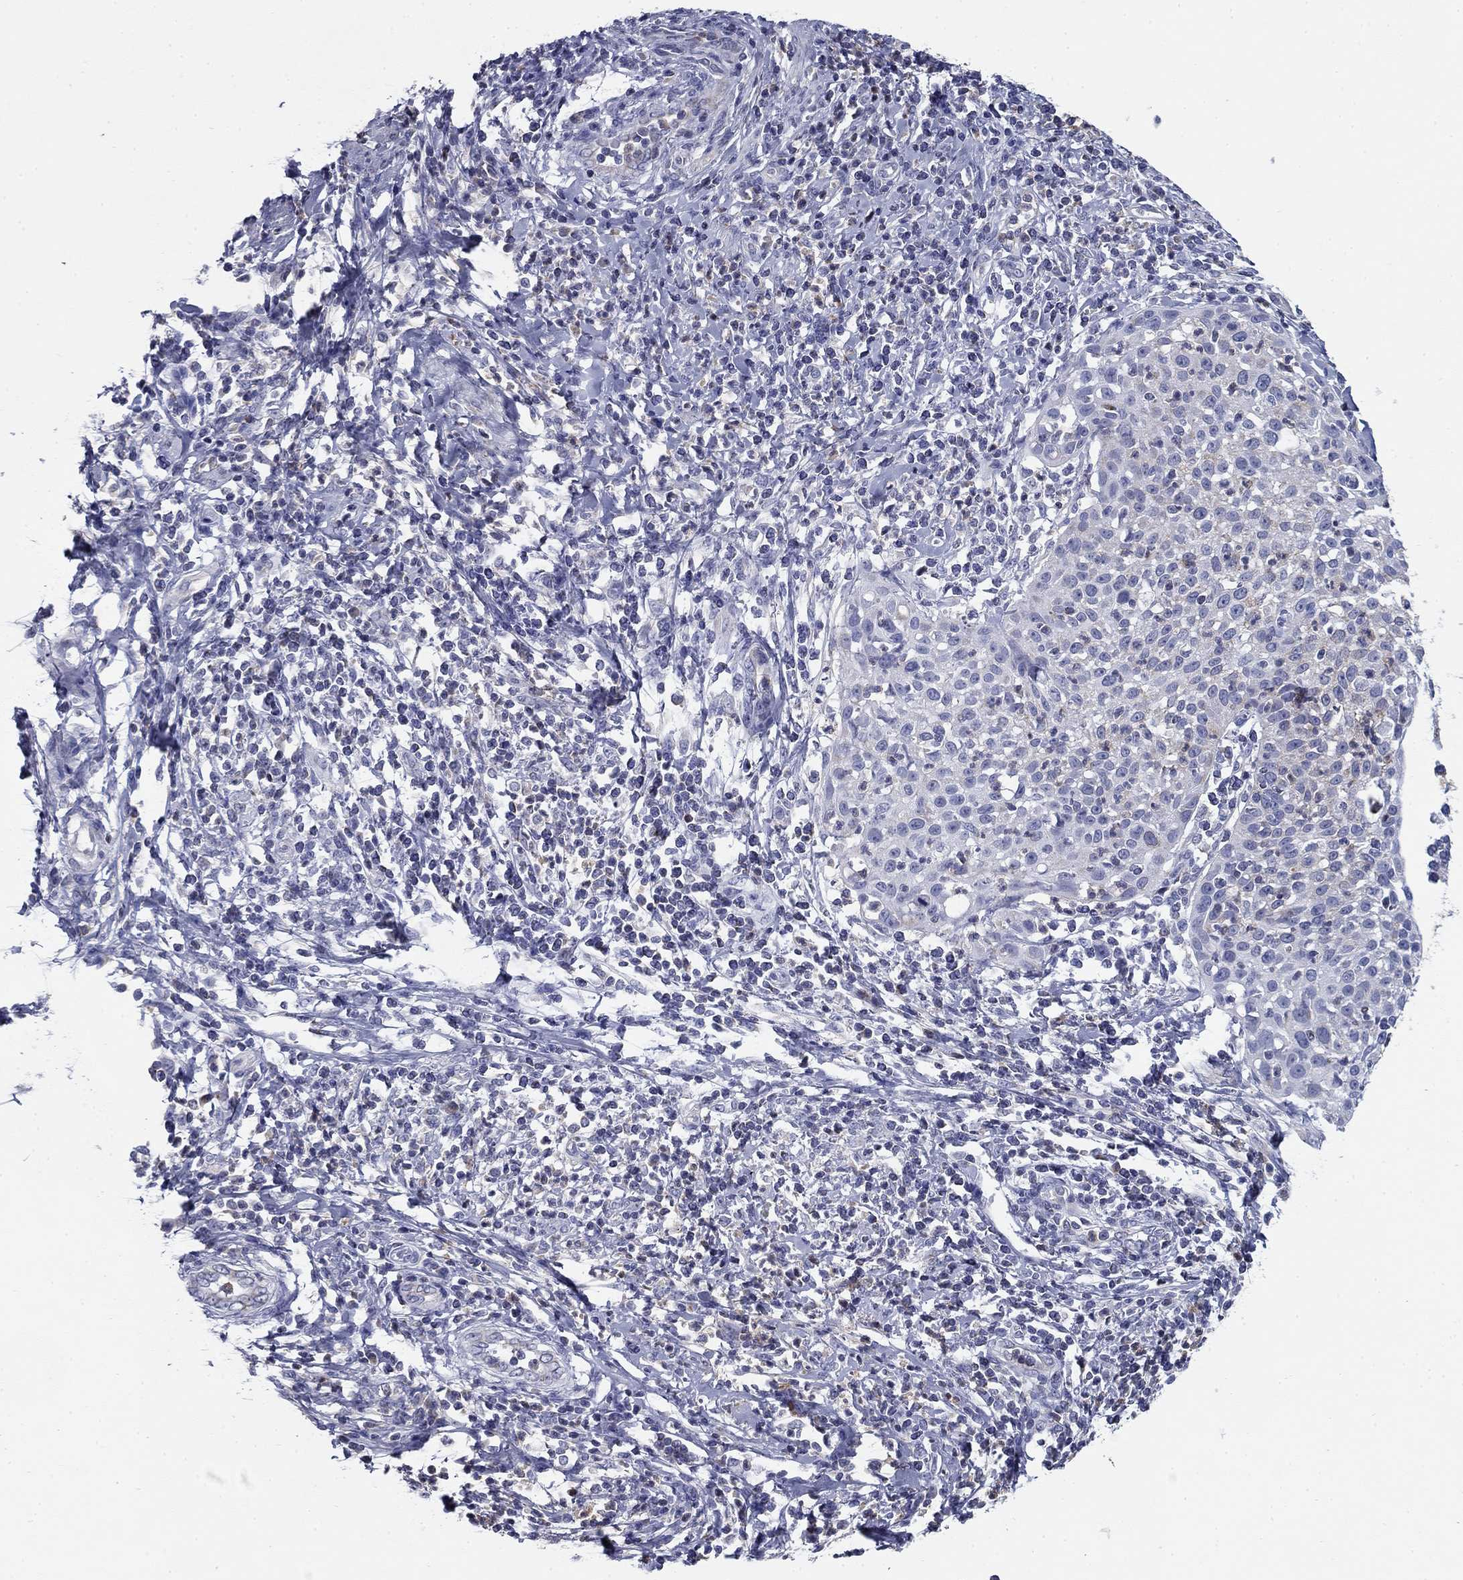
{"staining": {"intensity": "negative", "quantity": "none", "location": "none"}, "tissue": "cervical cancer", "cell_type": "Tumor cells", "image_type": "cancer", "snomed": [{"axis": "morphology", "description": "Squamous cell carcinoma, NOS"}, {"axis": "topography", "description": "Cervix"}], "caption": "The histopathology image reveals no significant staining in tumor cells of cervical cancer (squamous cell carcinoma). The staining is performed using DAB (3,3'-diaminobenzidine) brown chromogen with nuclei counter-stained in using hematoxylin.", "gene": "NDUFA4L2", "patient": {"sex": "female", "age": 26}}